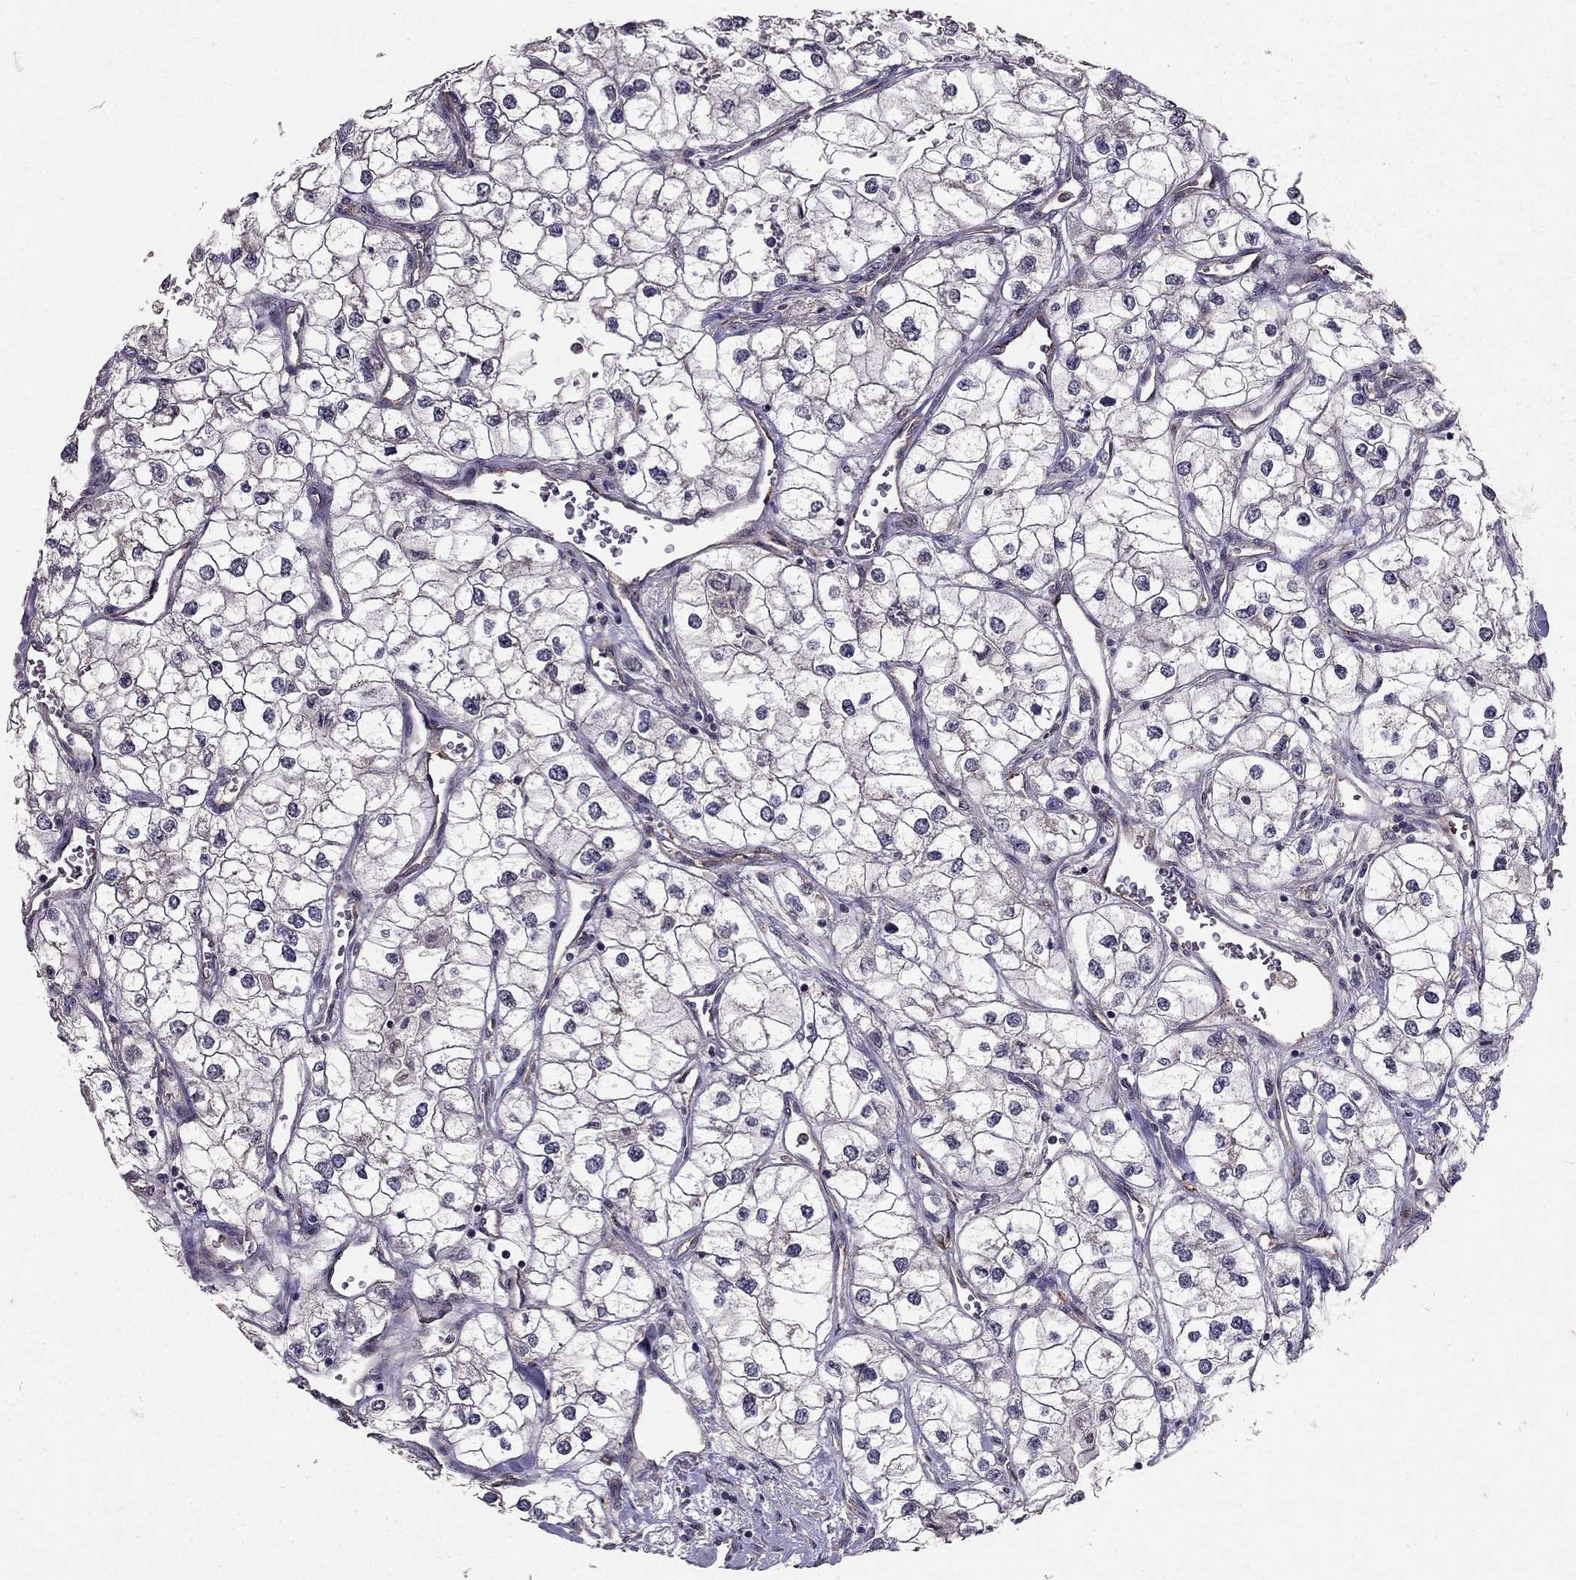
{"staining": {"intensity": "negative", "quantity": "none", "location": "none"}, "tissue": "renal cancer", "cell_type": "Tumor cells", "image_type": "cancer", "snomed": [{"axis": "morphology", "description": "Adenocarcinoma, NOS"}, {"axis": "topography", "description": "Kidney"}], "caption": "Protein analysis of renal cancer shows no significant staining in tumor cells.", "gene": "RASIP1", "patient": {"sex": "male", "age": 59}}